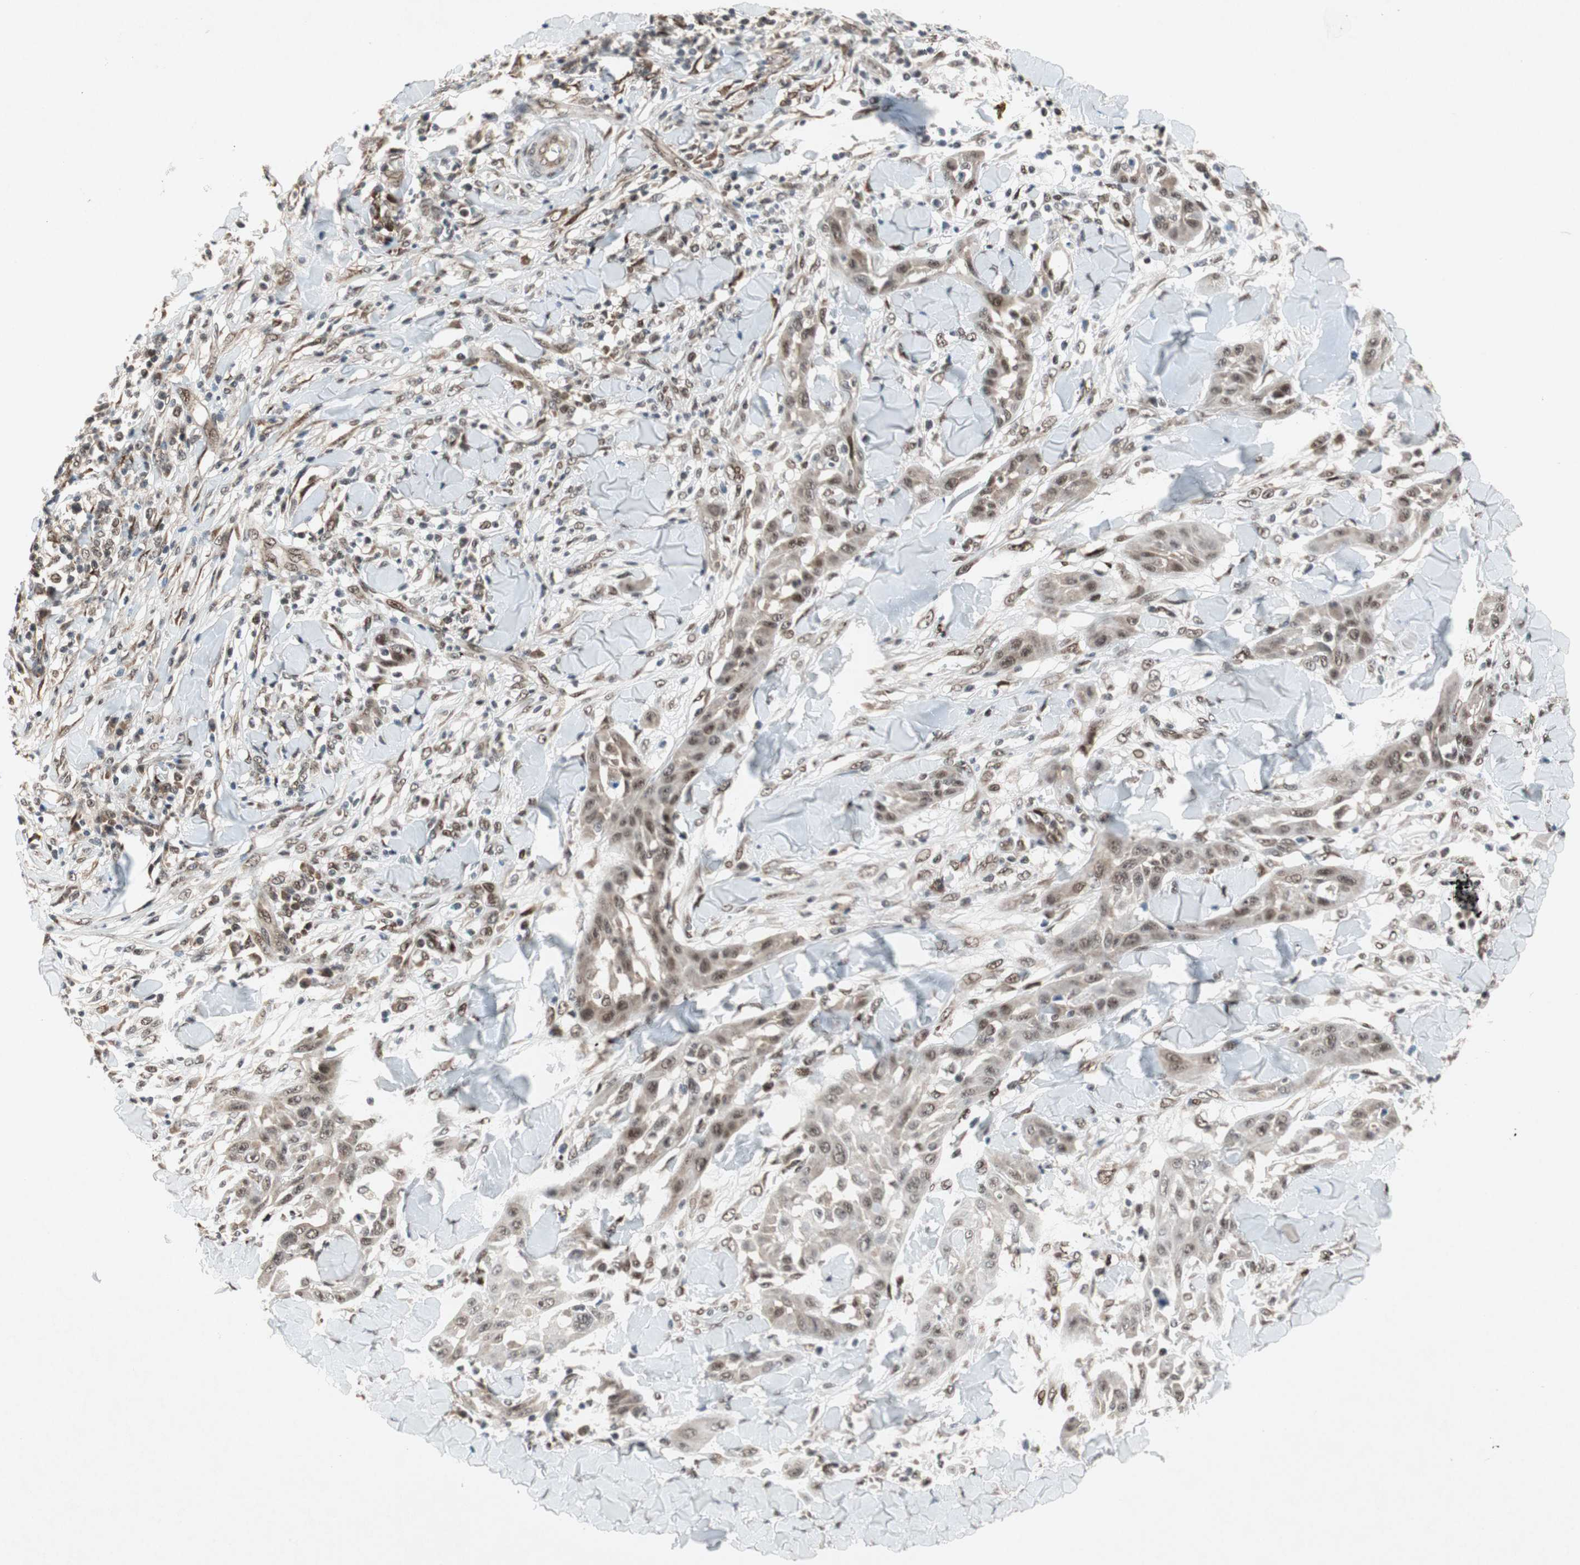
{"staining": {"intensity": "moderate", "quantity": ">75%", "location": "nuclear"}, "tissue": "skin cancer", "cell_type": "Tumor cells", "image_type": "cancer", "snomed": [{"axis": "morphology", "description": "Squamous cell carcinoma, NOS"}, {"axis": "topography", "description": "Skin"}], "caption": "This image demonstrates immunohistochemistry staining of skin squamous cell carcinoma, with medium moderate nuclear positivity in approximately >75% of tumor cells.", "gene": "TCF12", "patient": {"sex": "male", "age": 24}}